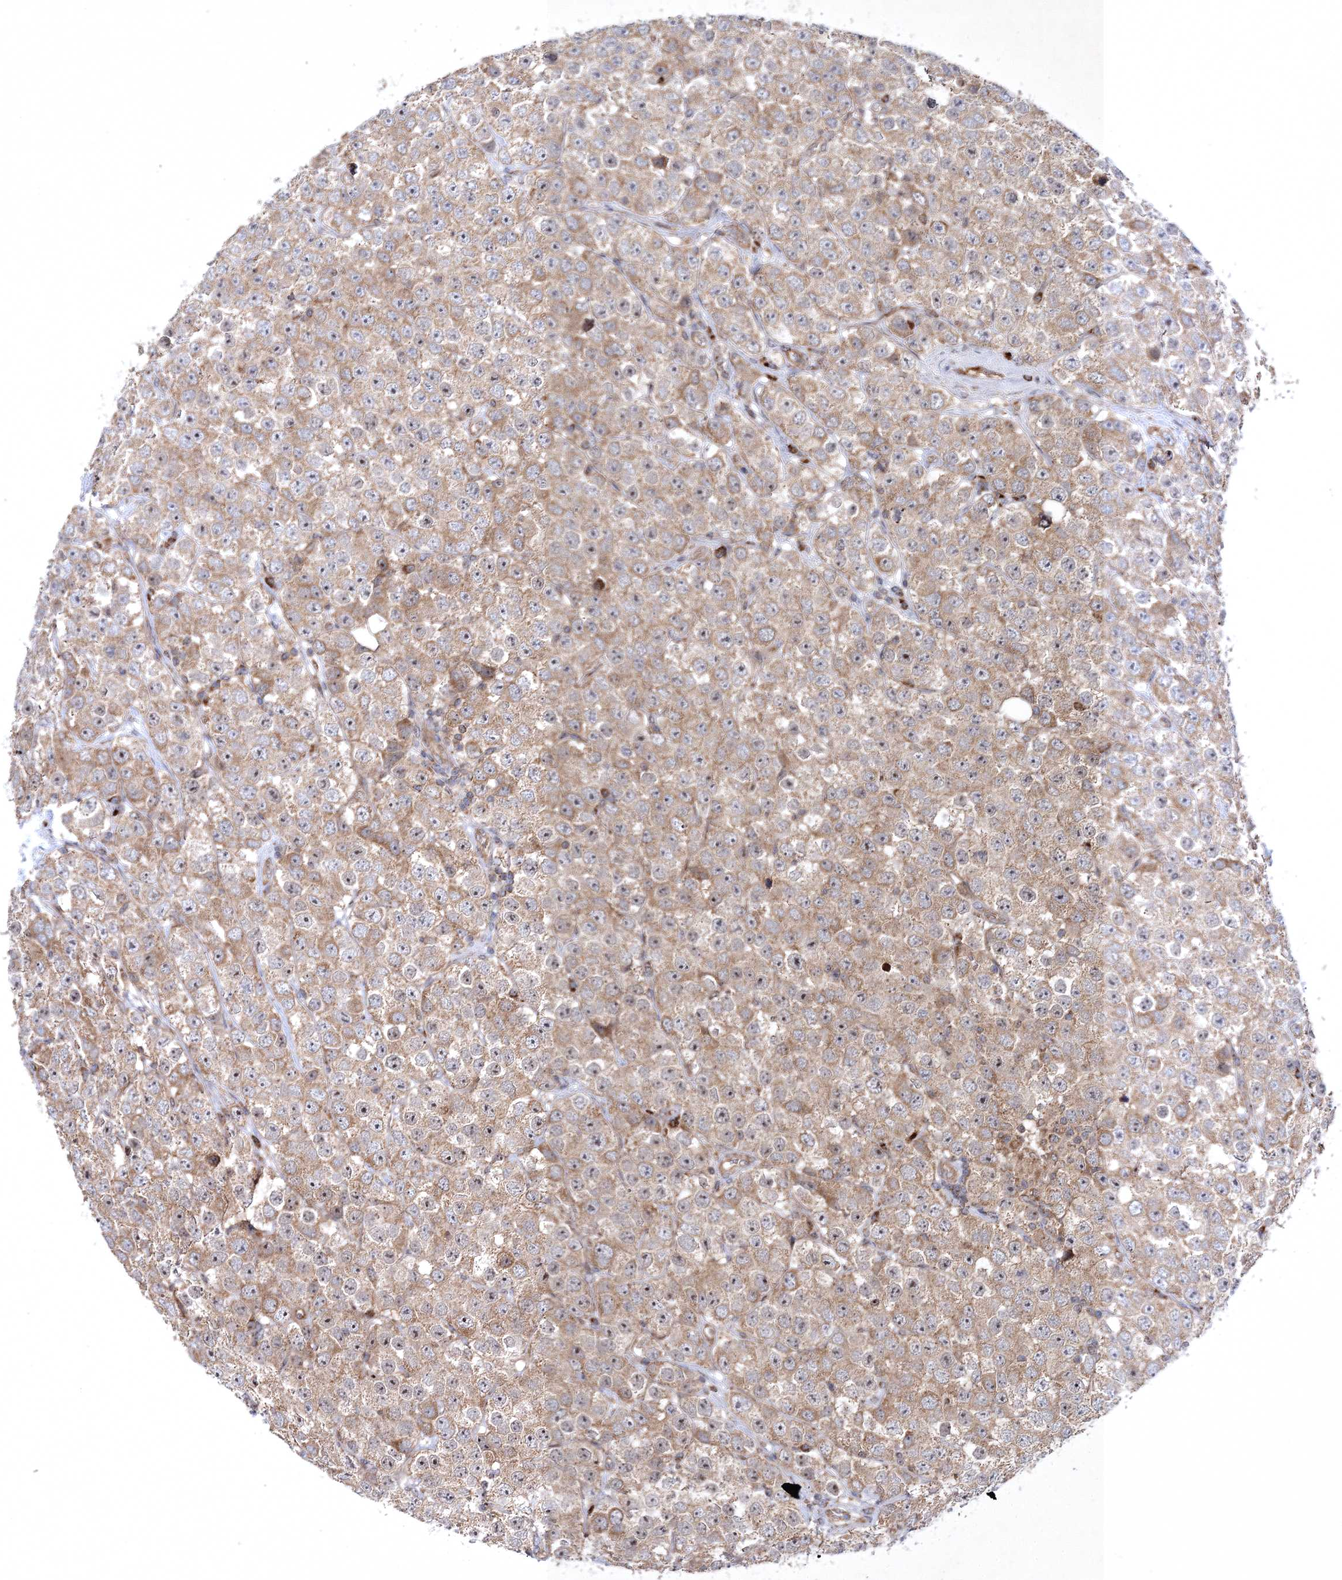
{"staining": {"intensity": "weak", "quantity": ">75%", "location": "cytoplasmic/membranous,nuclear"}, "tissue": "testis cancer", "cell_type": "Tumor cells", "image_type": "cancer", "snomed": [{"axis": "morphology", "description": "Seminoma, NOS"}, {"axis": "topography", "description": "Testis"}], "caption": "Testis cancer stained with a protein marker shows weak staining in tumor cells.", "gene": "SCRN3", "patient": {"sex": "male", "age": 28}}